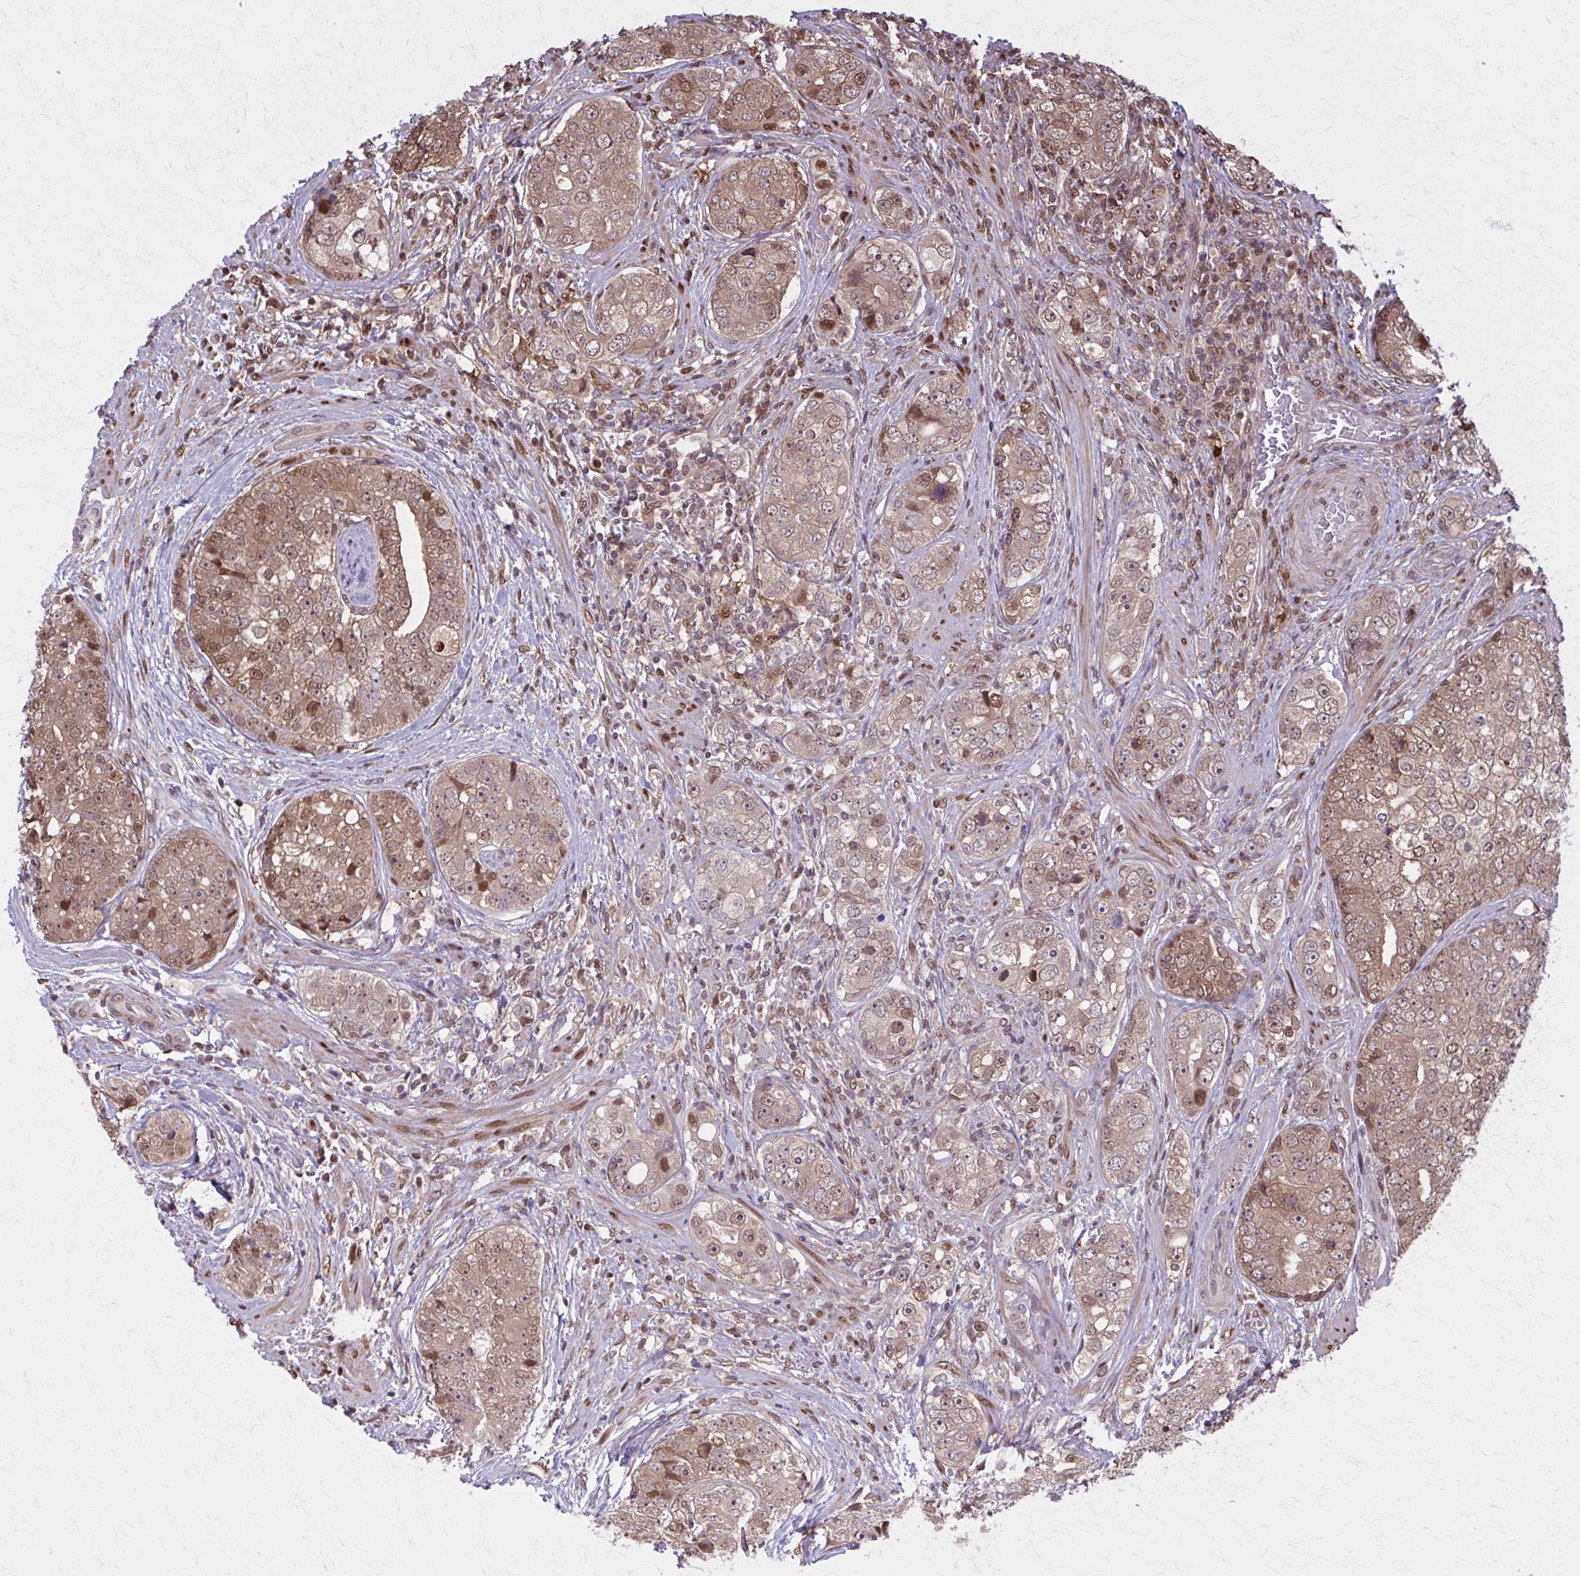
{"staining": {"intensity": "moderate", "quantity": ">75%", "location": "cytoplasmic/membranous,nuclear"}, "tissue": "prostate cancer", "cell_type": "Tumor cells", "image_type": "cancer", "snomed": [{"axis": "morphology", "description": "Adenocarcinoma, High grade"}, {"axis": "topography", "description": "Prostate"}], "caption": "Human prostate adenocarcinoma (high-grade) stained with a protein marker shows moderate staining in tumor cells.", "gene": "MDH1", "patient": {"sex": "male", "age": 60}}